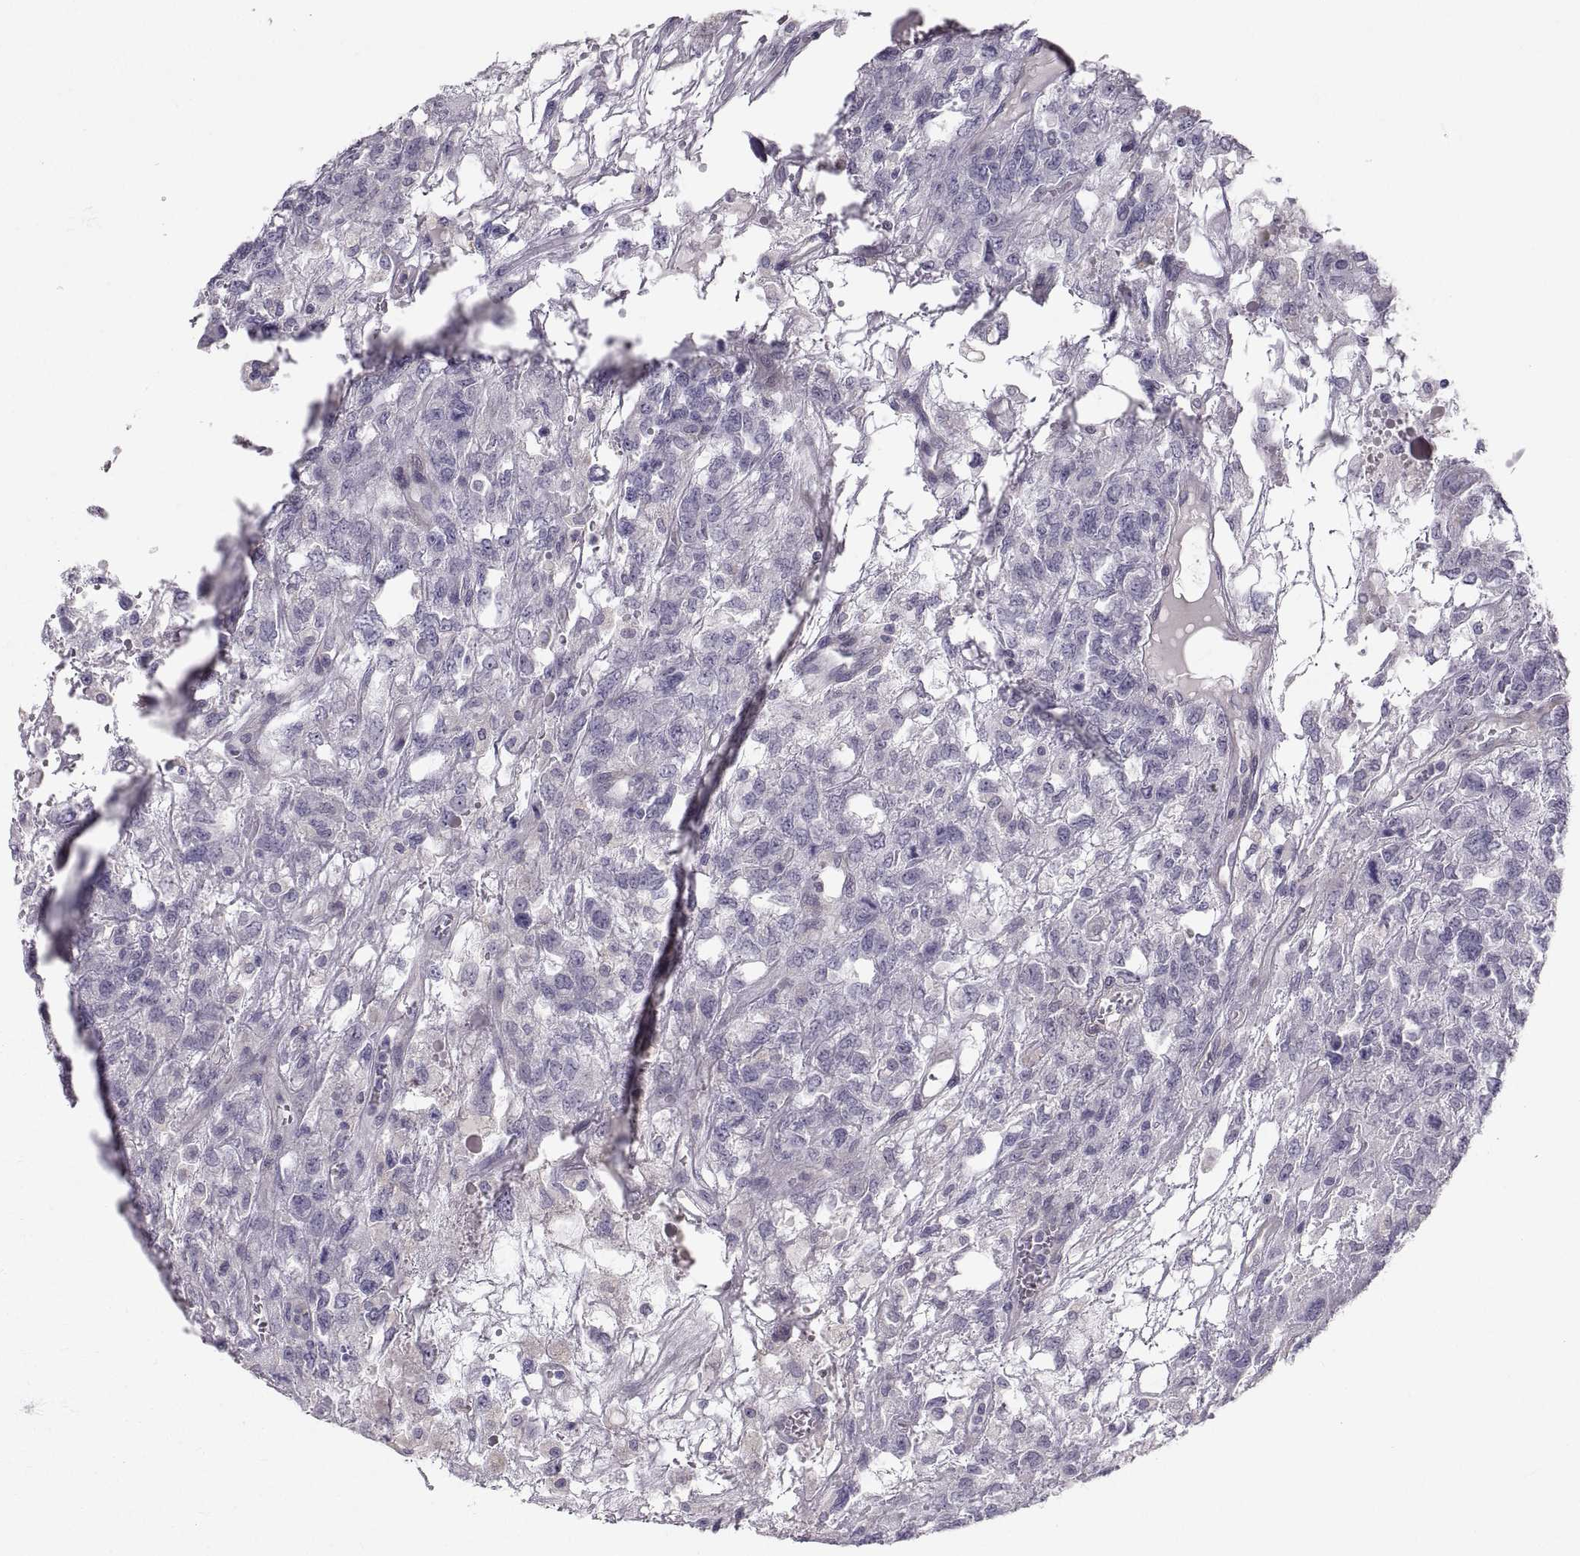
{"staining": {"intensity": "negative", "quantity": "none", "location": "none"}, "tissue": "testis cancer", "cell_type": "Tumor cells", "image_type": "cancer", "snomed": [{"axis": "morphology", "description": "Seminoma, NOS"}, {"axis": "topography", "description": "Testis"}], "caption": "This is a image of IHC staining of seminoma (testis), which shows no staining in tumor cells.", "gene": "PGM5", "patient": {"sex": "male", "age": 52}}